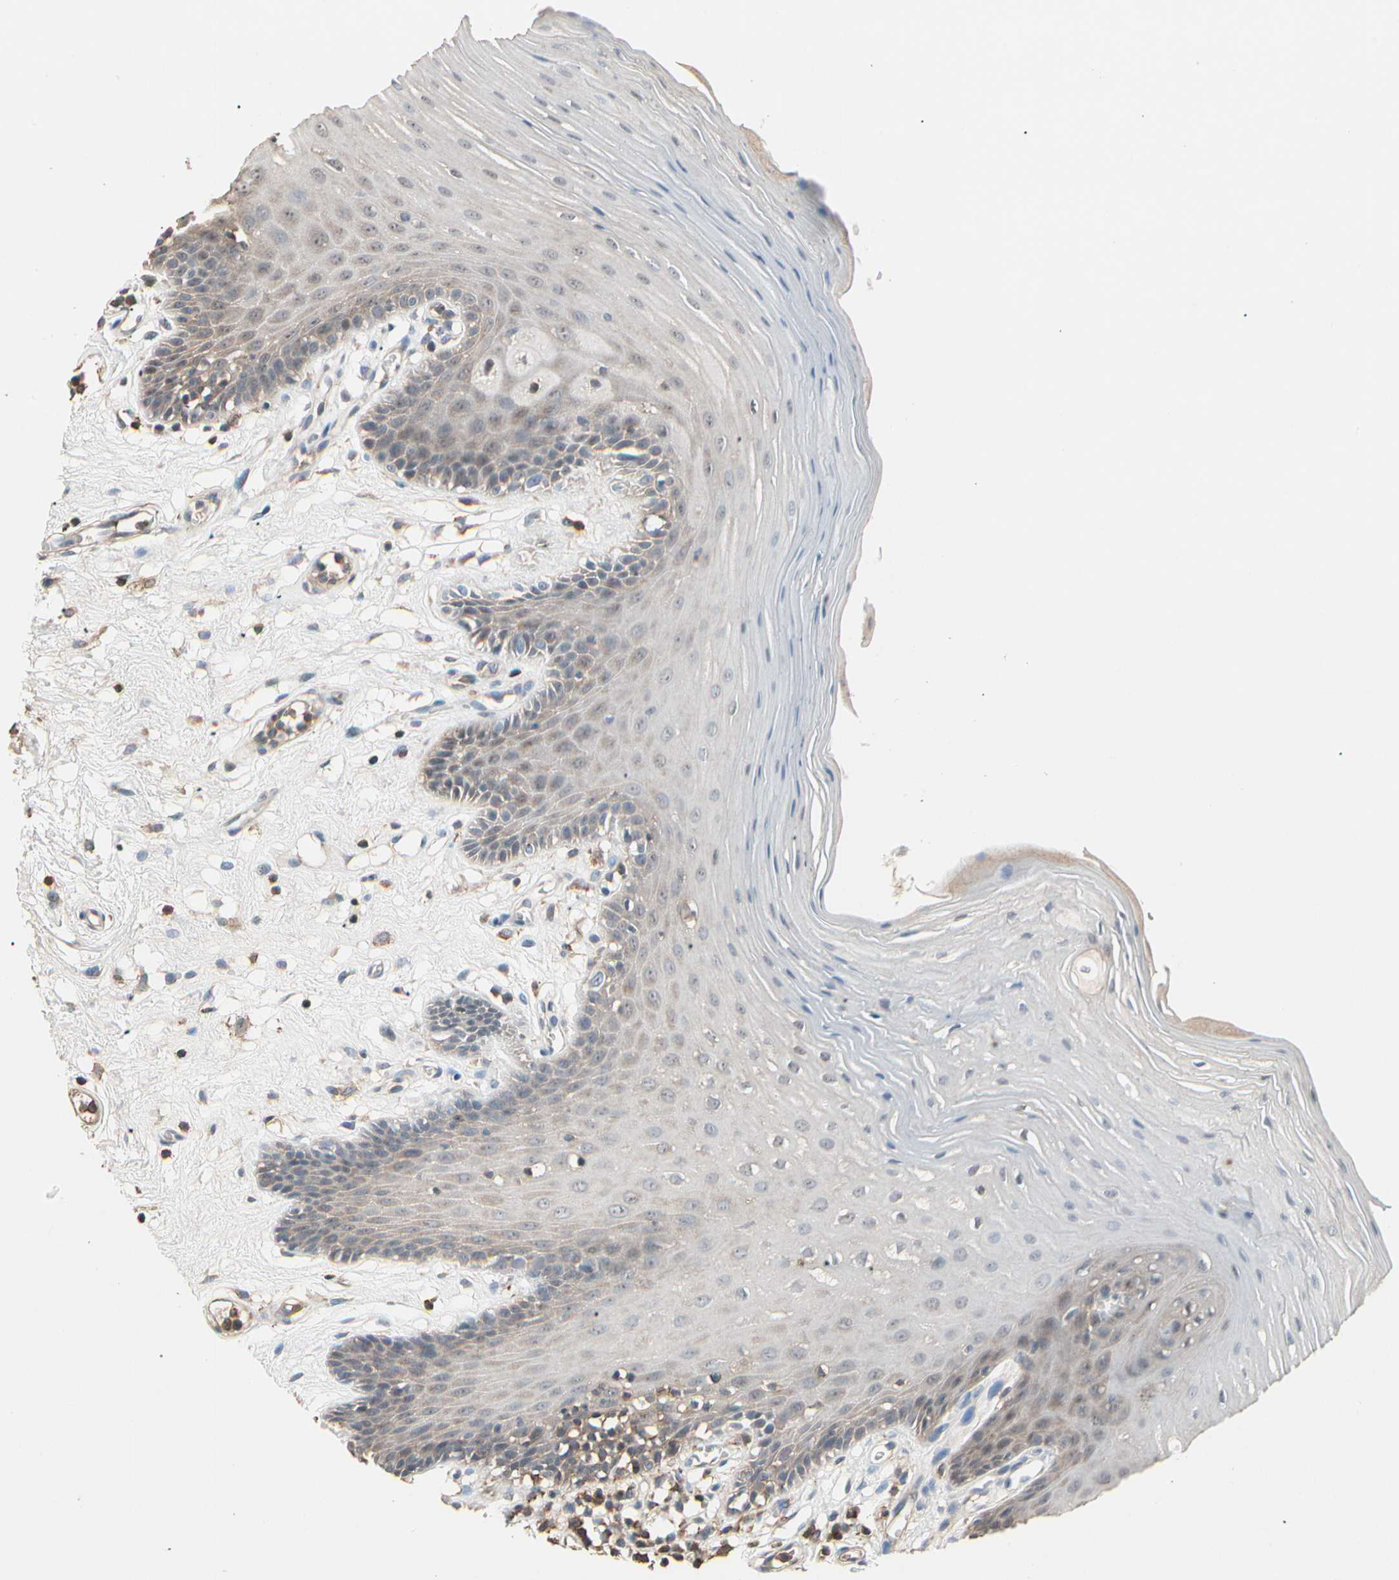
{"staining": {"intensity": "weak", "quantity": "<25%", "location": "cytoplasmic/membranous"}, "tissue": "oral mucosa", "cell_type": "Squamous epithelial cells", "image_type": "normal", "snomed": [{"axis": "morphology", "description": "Normal tissue, NOS"}, {"axis": "morphology", "description": "Squamous cell carcinoma, NOS"}, {"axis": "topography", "description": "Skeletal muscle"}, {"axis": "topography", "description": "Oral tissue"}, {"axis": "topography", "description": "Head-Neck"}], "caption": "This photomicrograph is of normal oral mucosa stained with IHC to label a protein in brown with the nuclei are counter-stained blue. There is no expression in squamous epithelial cells. The staining was performed using DAB to visualize the protein expression in brown, while the nuclei were stained in blue with hematoxylin (Magnification: 20x).", "gene": "MAPK13", "patient": {"sex": "male", "age": 71}}